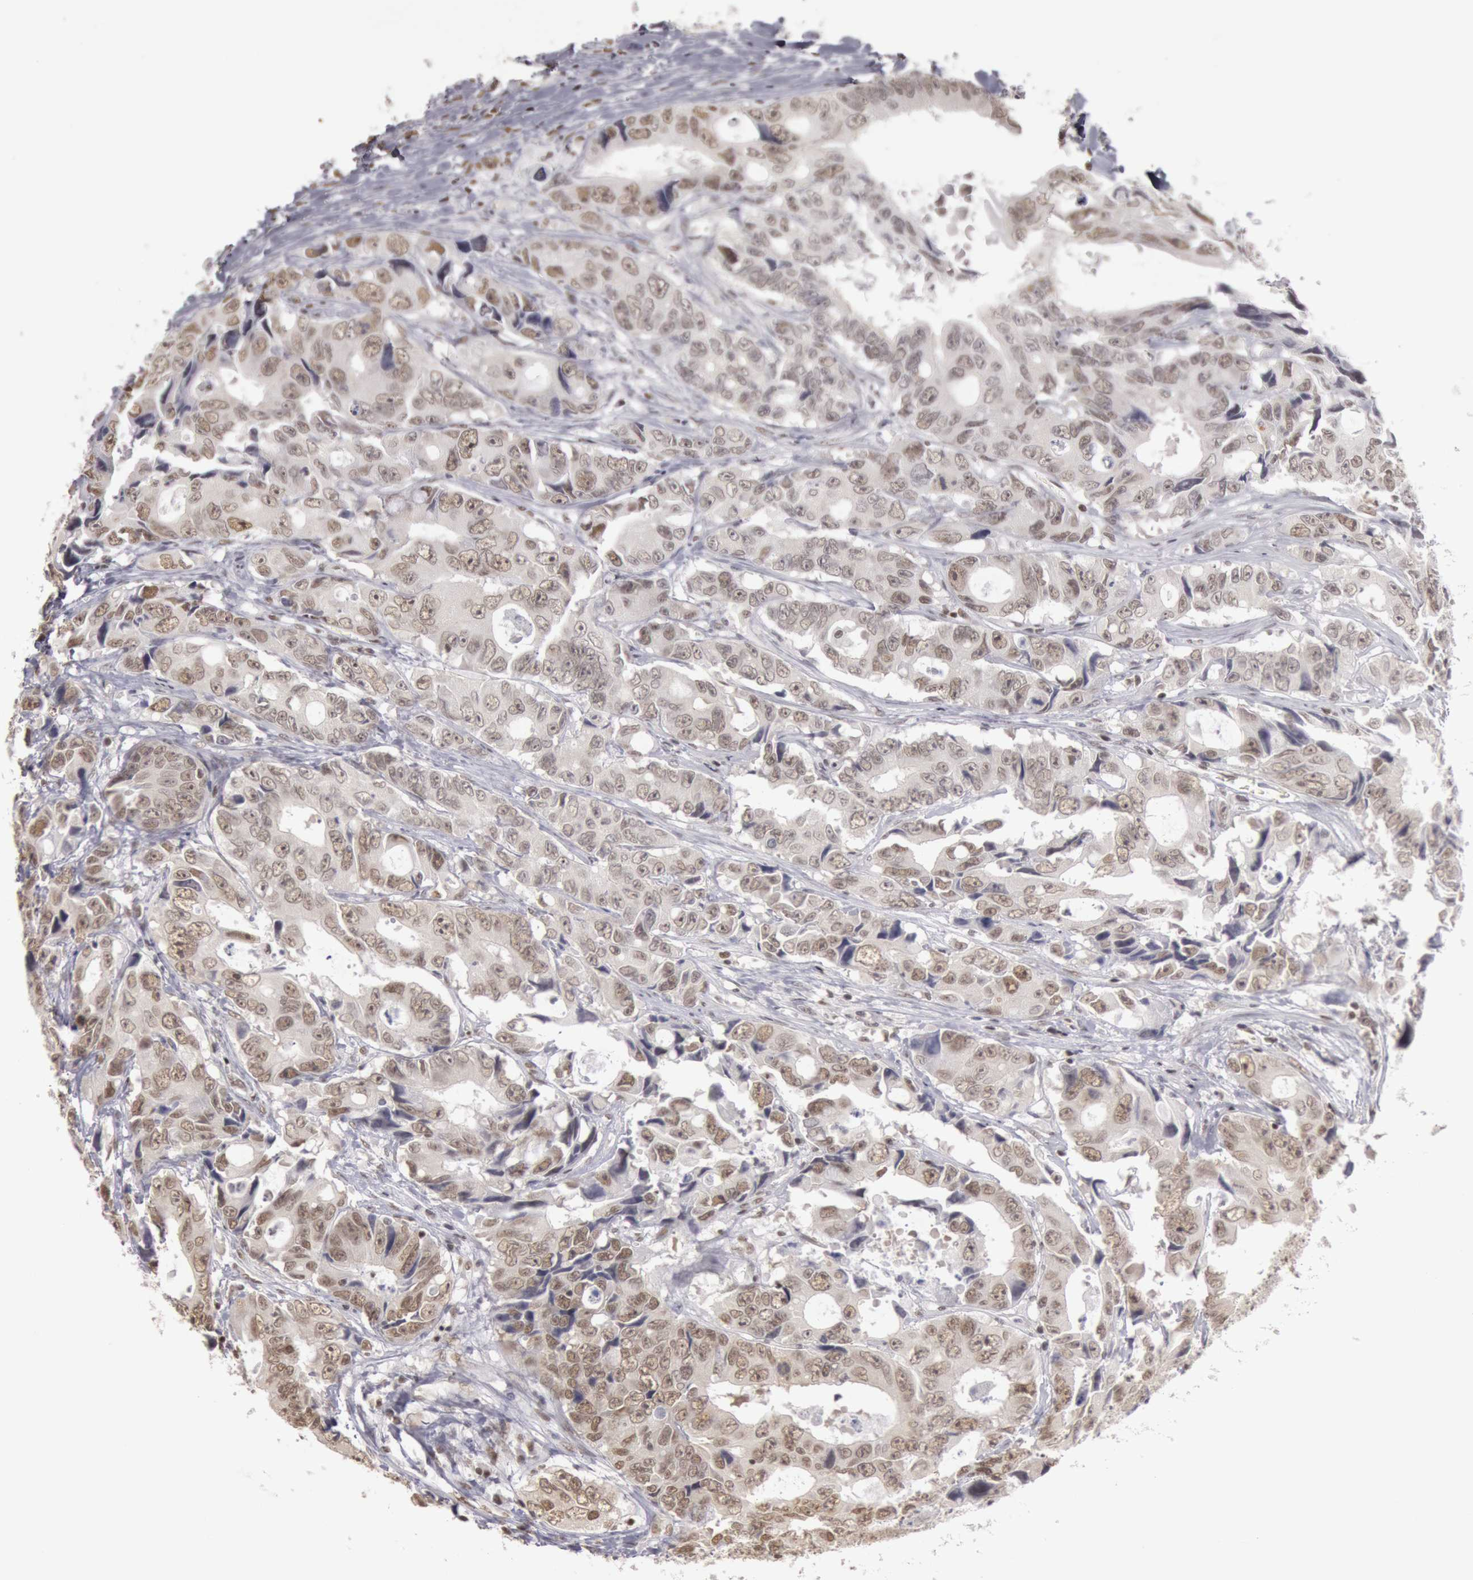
{"staining": {"intensity": "moderate", "quantity": ">75%", "location": "nuclear"}, "tissue": "colorectal cancer", "cell_type": "Tumor cells", "image_type": "cancer", "snomed": [{"axis": "morphology", "description": "Adenocarcinoma, NOS"}, {"axis": "topography", "description": "Rectum"}], "caption": "Protein staining demonstrates moderate nuclear staining in approximately >75% of tumor cells in colorectal cancer.", "gene": "ESS2", "patient": {"sex": "female", "age": 67}}